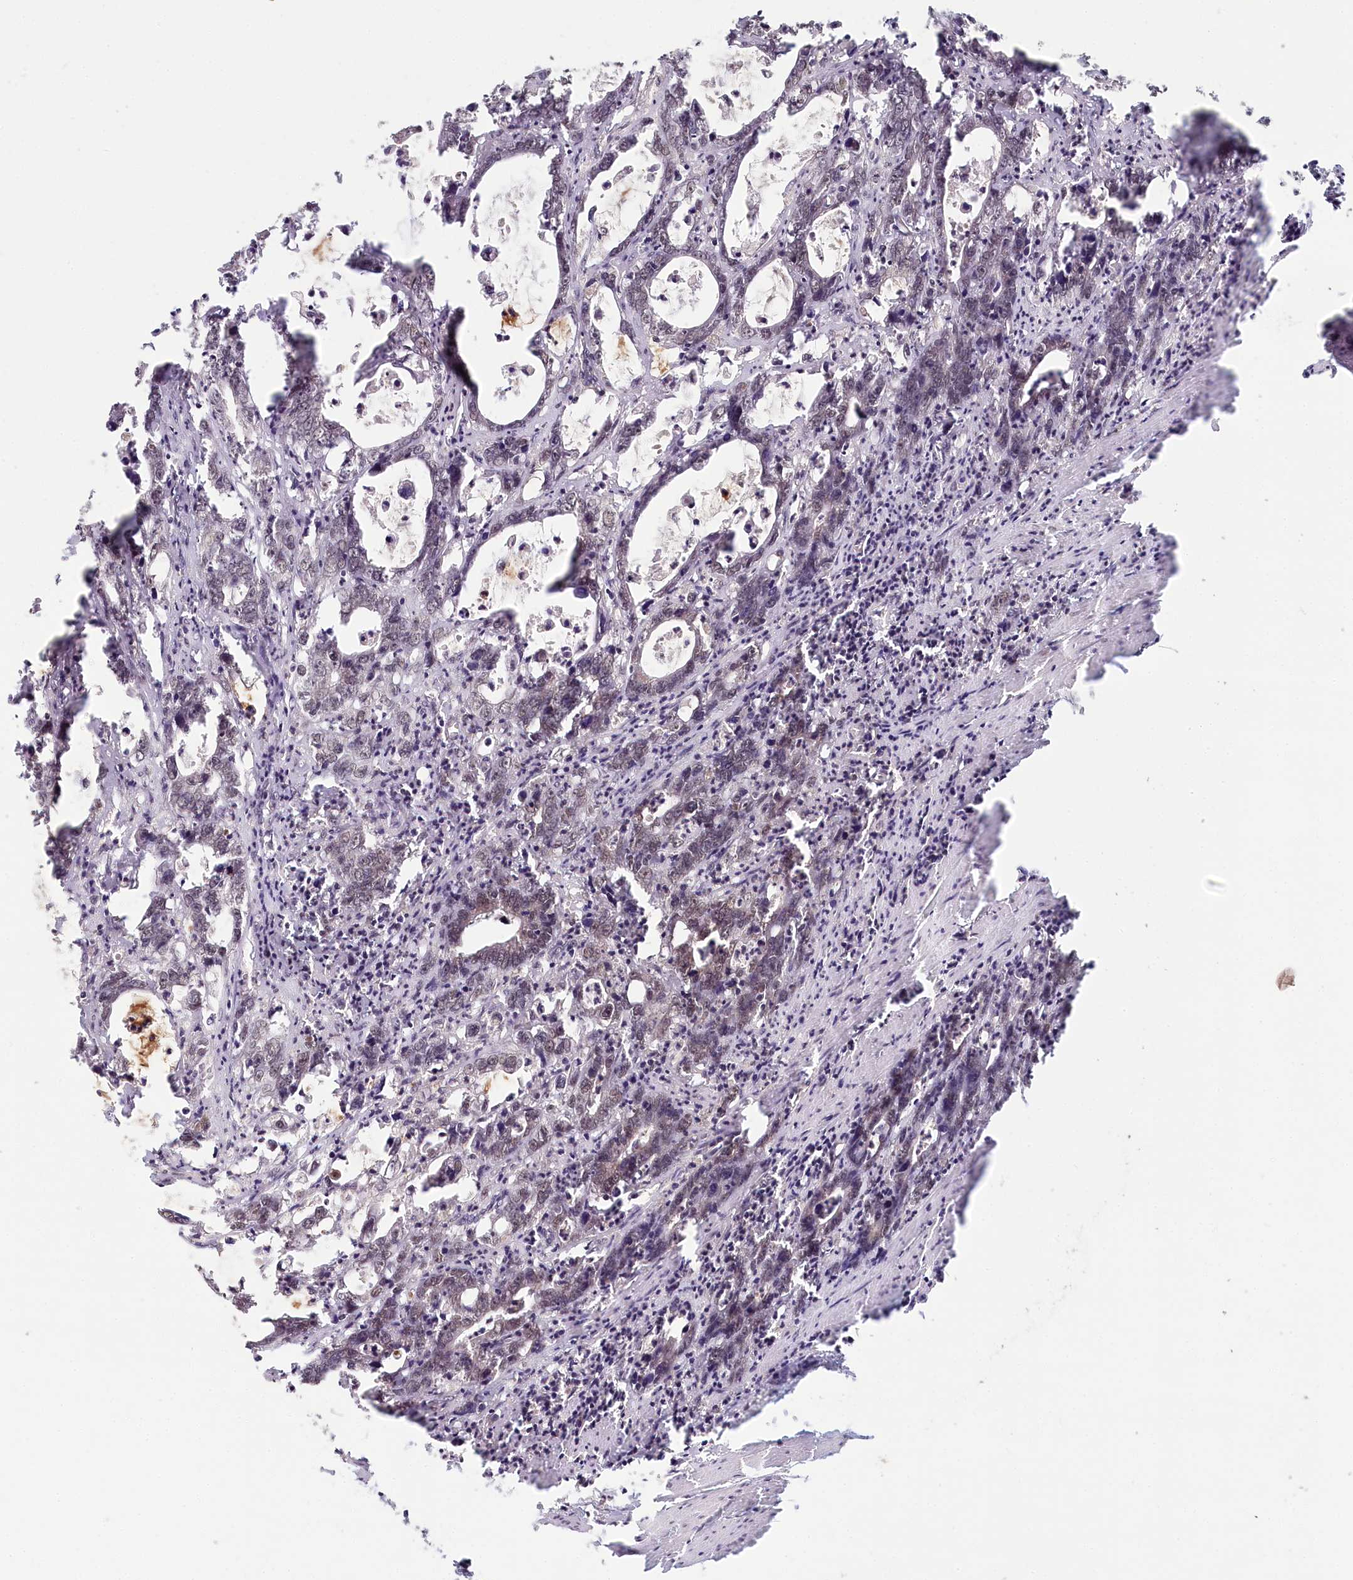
{"staining": {"intensity": "moderate", "quantity": "25%-75%", "location": "nuclear"}, "tissue": "colorectal cancer", "cell_type": "Tumor cells", "image_type": "cancer", "snomed": [{"axis": "morphology", "description": "Adenocarcinoma, NOS"}, {"axis": "topography", "description": "Colon"}], "caption": "Immunohistochemistry (IHC) photomicrograph of human colorectal cancer stained for a protein (brown), which reveals medium levels of moderate nuclear staining in about 25%-75% of tumor cells.", "gene": "WAPL", "patient": {"sex": "female", "age": 75}}